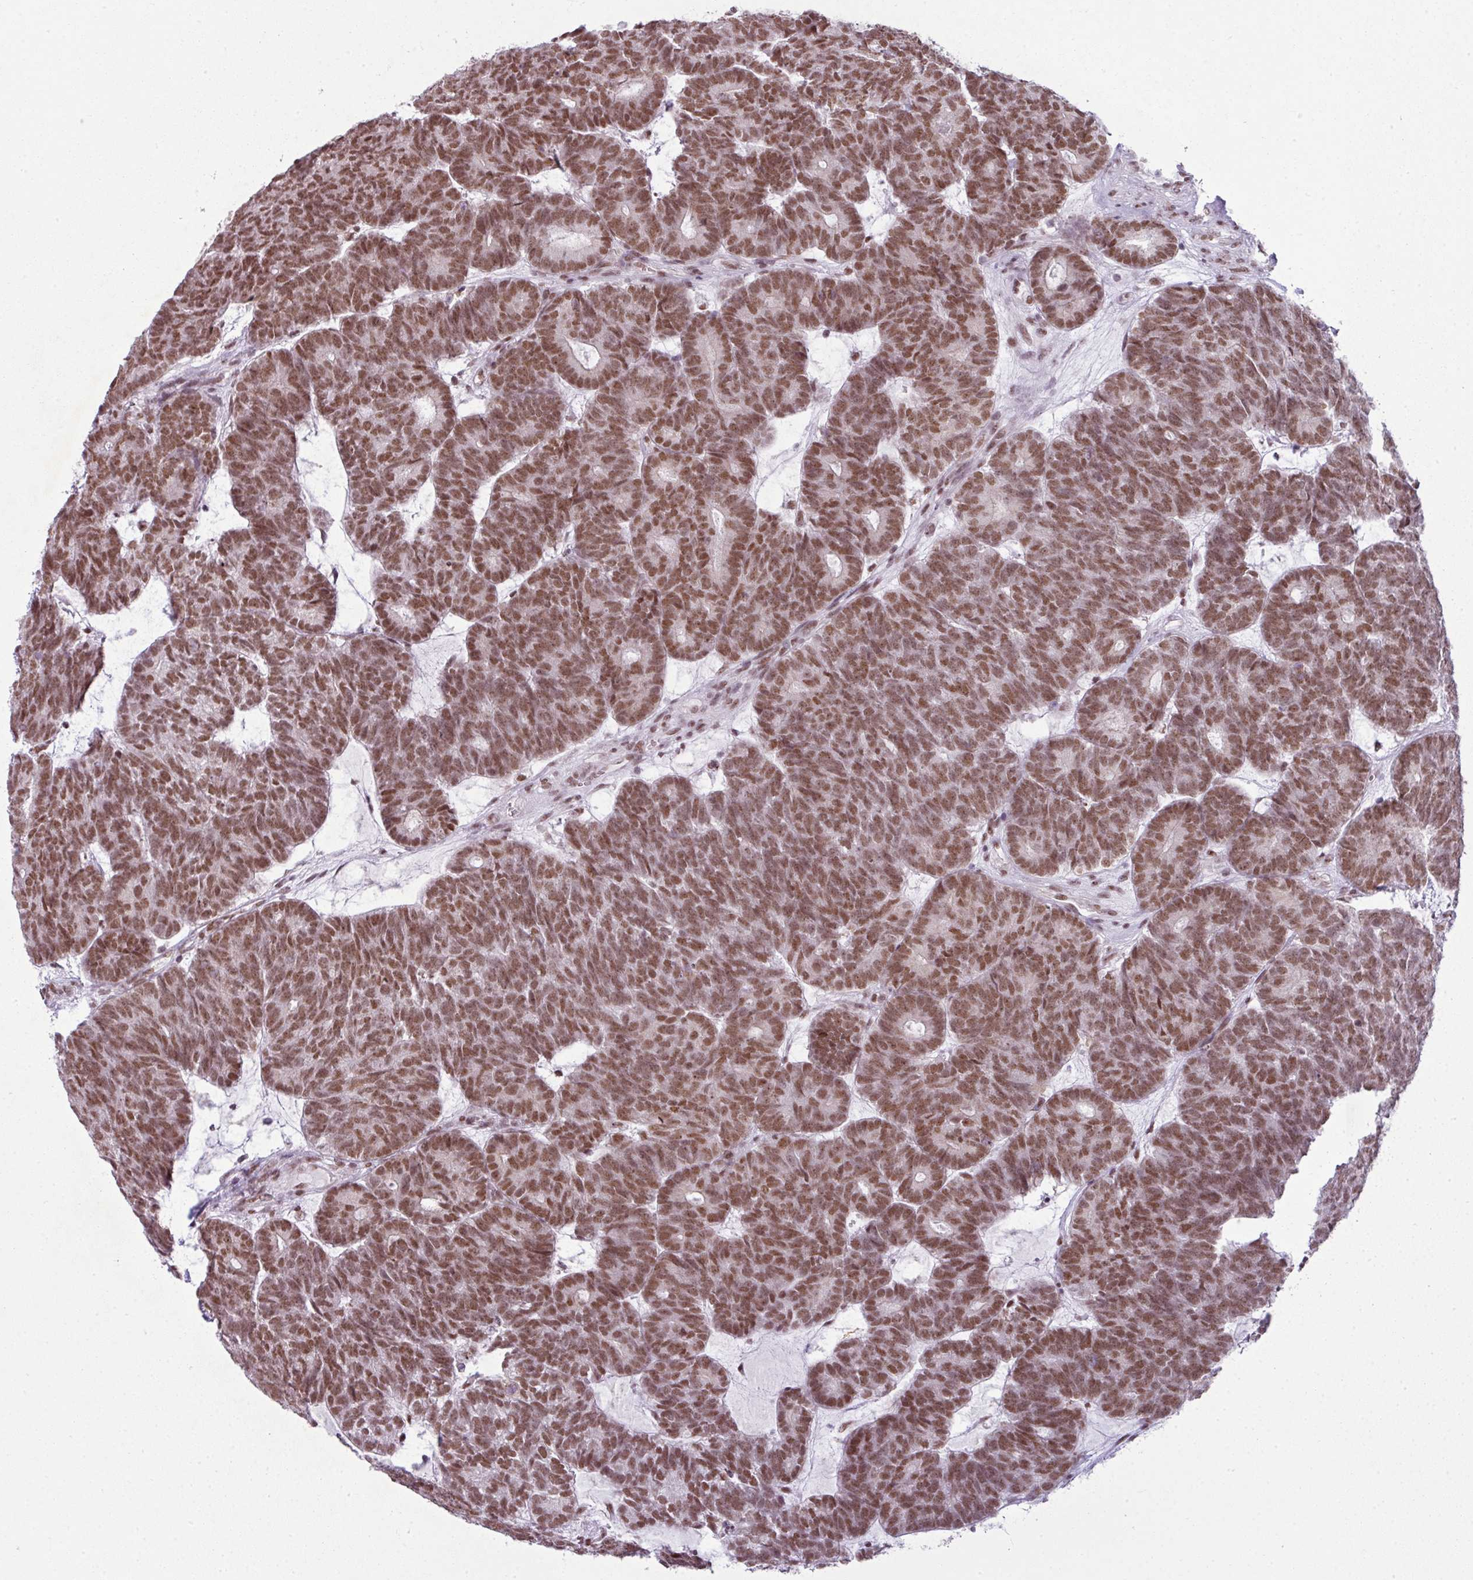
{"staining": {"intensity": "moderate", "quantity": ">75%", "location": "nuclear"}, "tissue": "head and neck cancer", "cell_type": "Tumor cells", "image_type": "cancer", "snomed": [{"axis": "morphology", "description": "Adenocarcinoma, NOS"}, {"axis": "topography", "description": "Head-Neck"}], "caption": "DAB immunohistochemical staining of head and neck cancer displays moderate nuclear protein positivity in about >75% of tumor cells. The protein of interest is stained brown, and the nuclei are stained in blue (DAB IHC with brightfield microscopy, high magnification).", "gene": "ARL6IP4", "patient": {"sex": "female", "age": 81}}